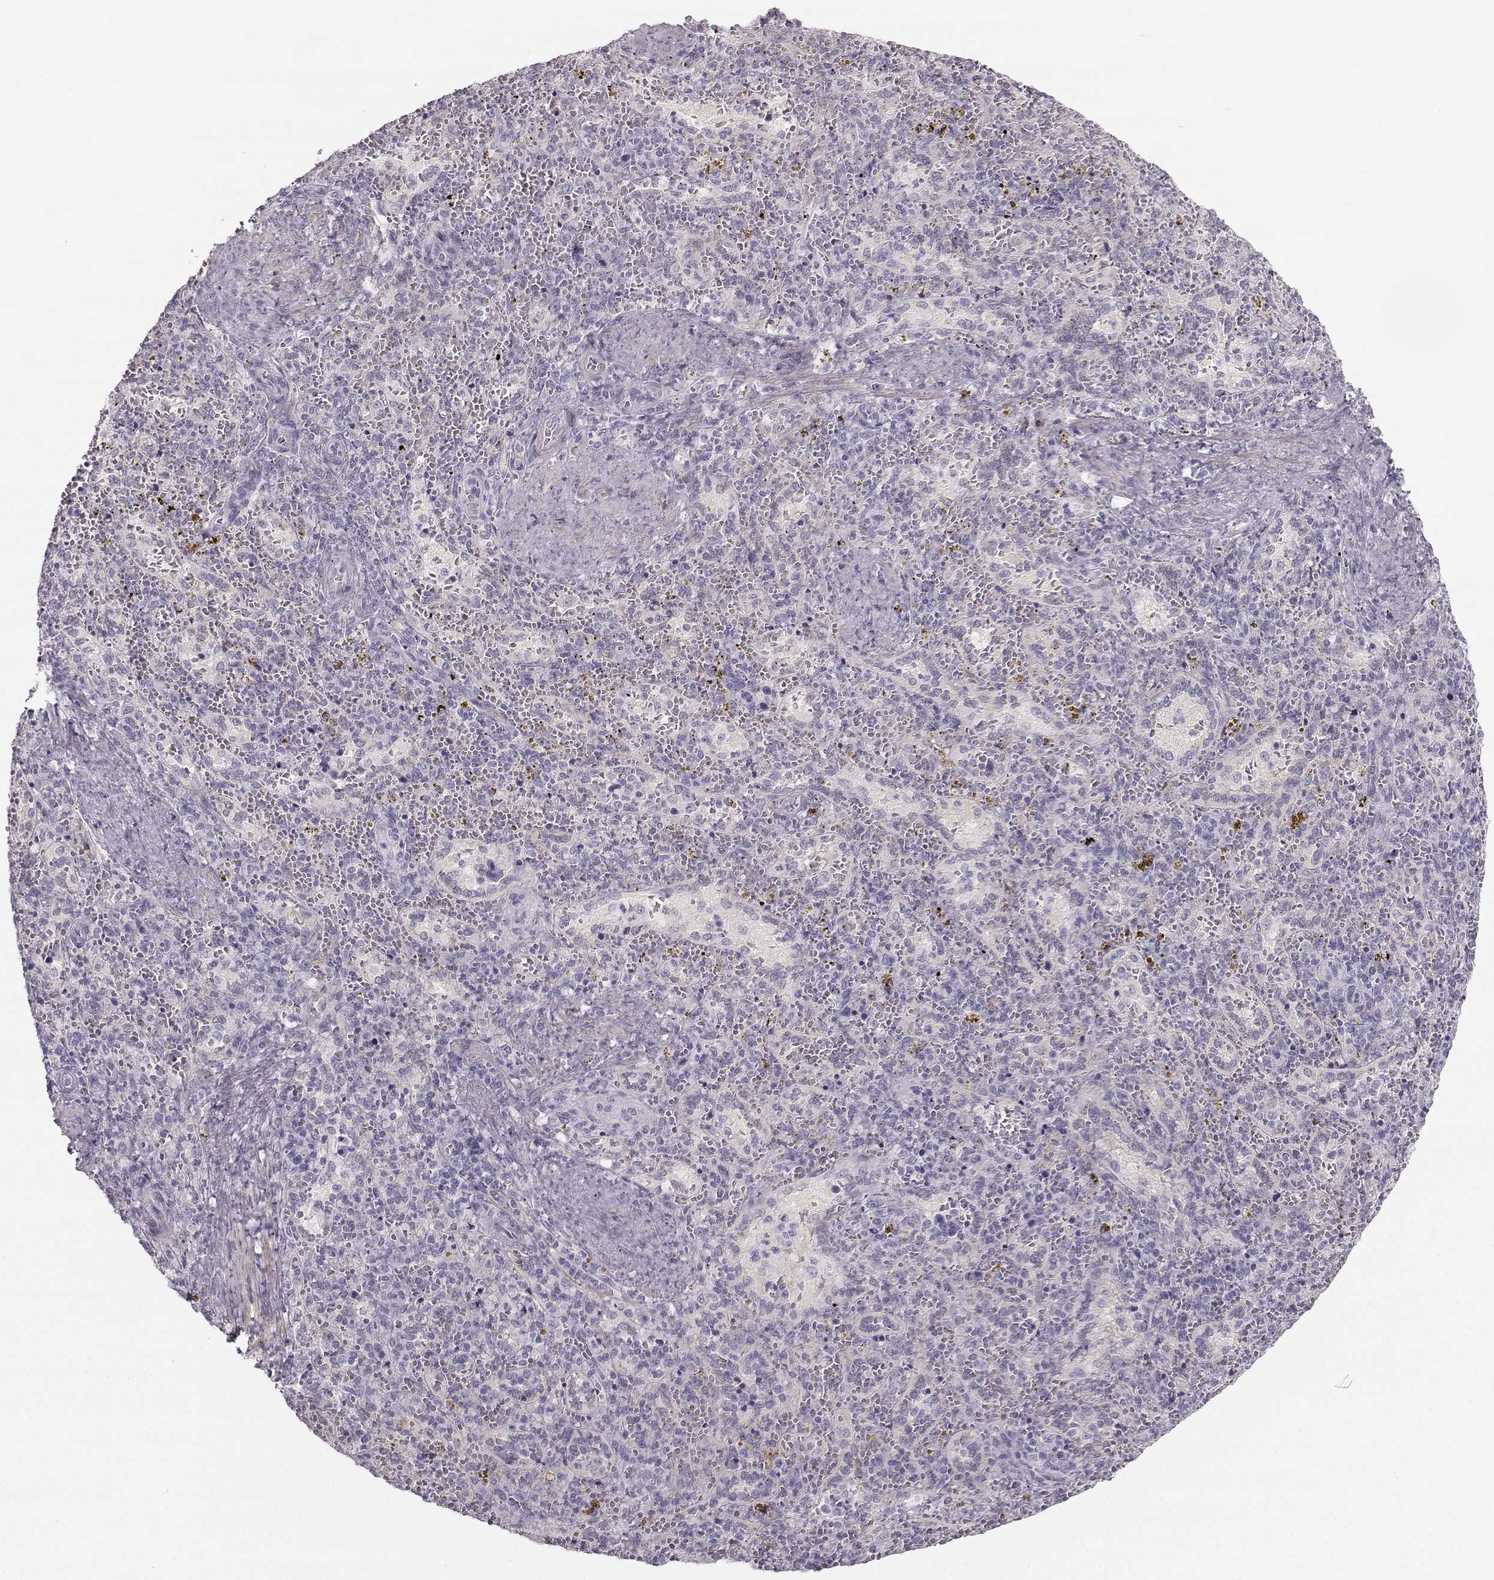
{"staining": {"intensity": "negative", "quantity": "none", "location": "none"}, "tissue": "spleen", "cell_type": "Cells in red pulp", "image_type": "normal", "snomed": [{"axis": "morphology", "description": "Normal tissue, NOS"}, {"axis": "topography", "description": "Spleen"}], "caption": "Spleen stained for a protein using immunohistochemistry (IHC) demonstrates no staining cells in red pulp.", "gene": "CASR", "patient": {"sex": "female", "age": 50}}